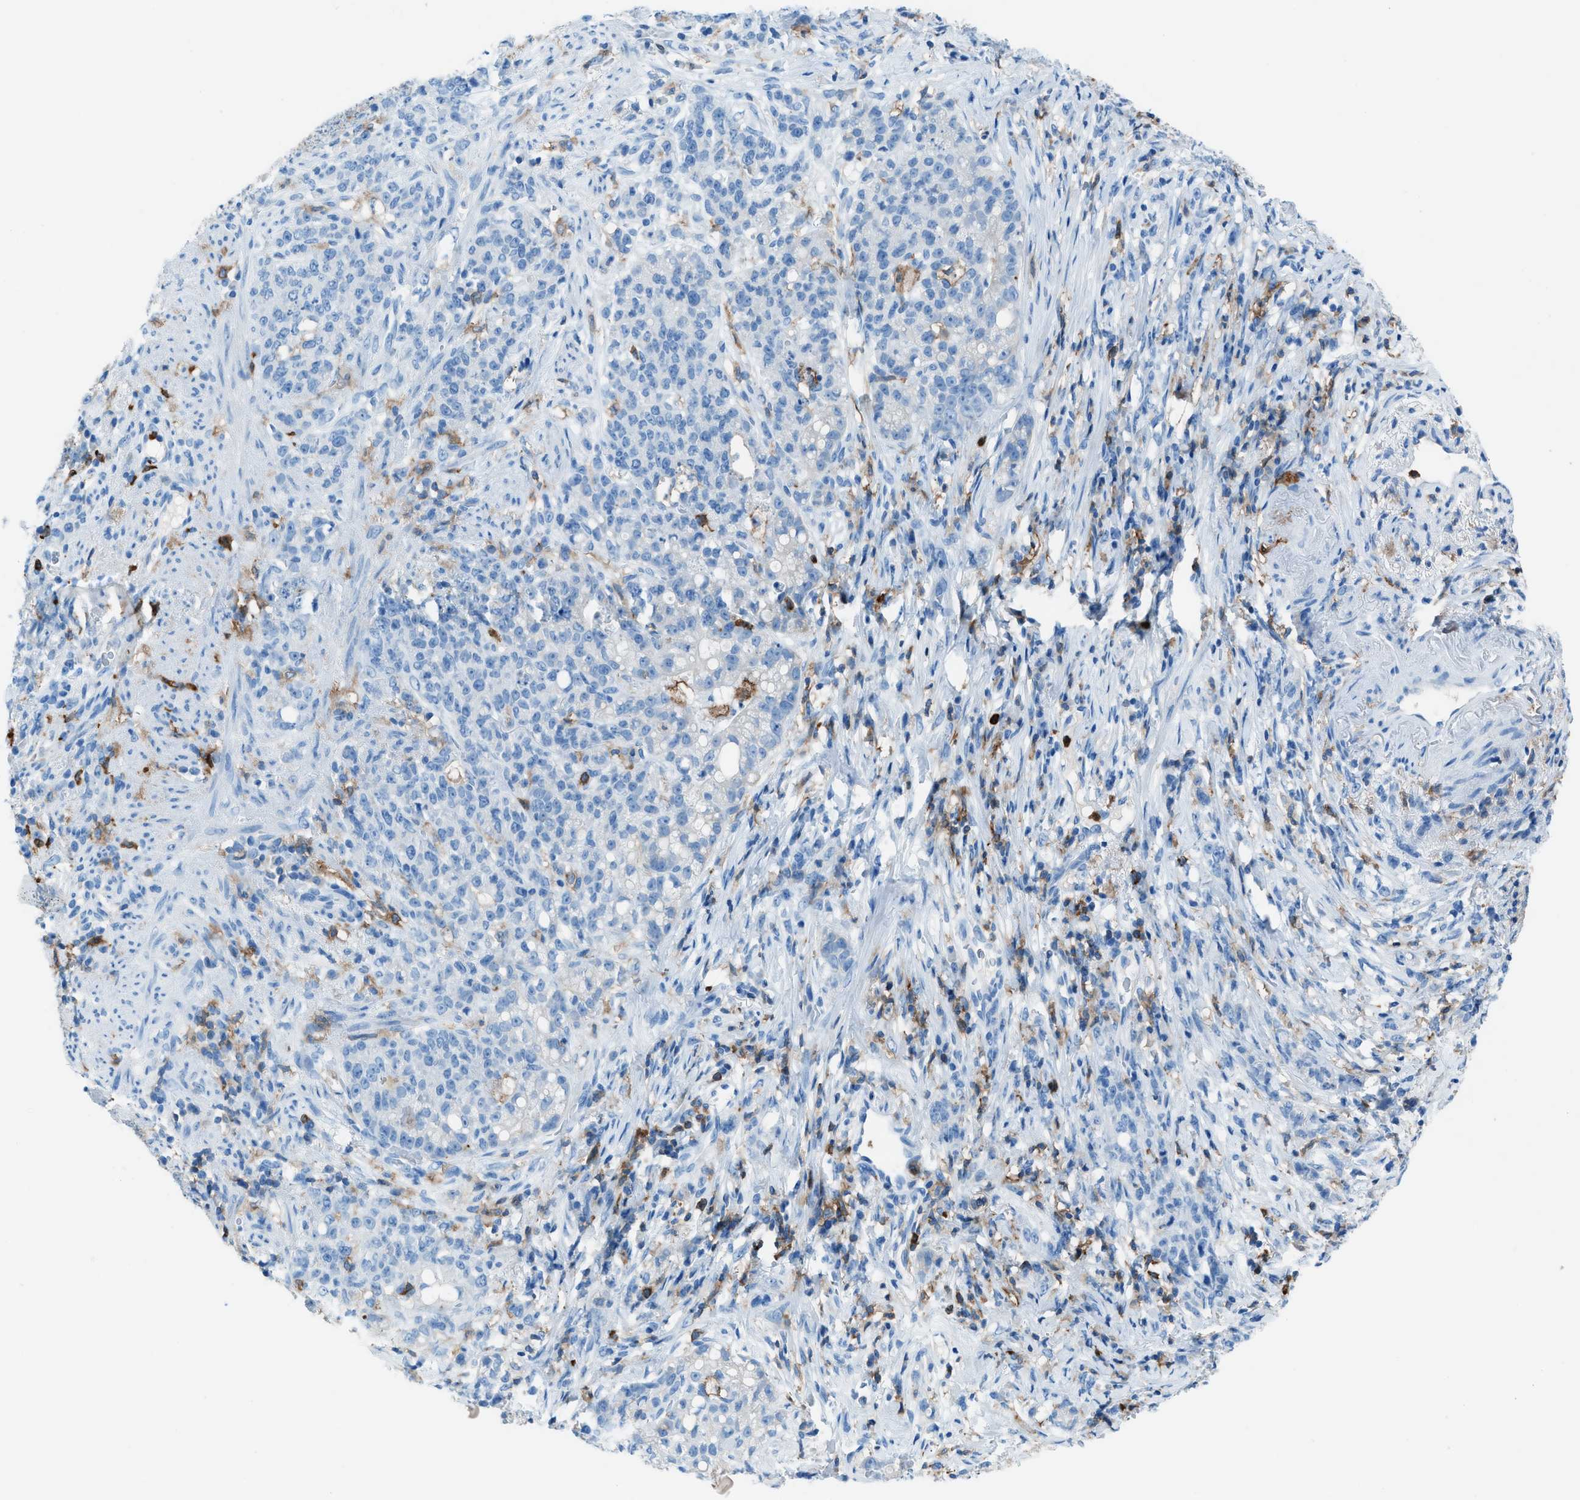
{"staining": {"intensity": "negative", "quantity": "none", "location": "none"}, "tissue": "stomach cancer", "cell_type": "Tumor cells", "image_type": "cancer", "snomed": [{"axis": "morphology", "description": "Adenocarcinoma, NOS"}, {"axis": "topography", "description": "Stomach, lower"}], "caption": "Stomach cancer (adenocarcinoma) stained for a protein using IHC exhibits no positivity tumor cells.", "gene": "ITGB2", "patient": {"sex": "male", "age": 88}}